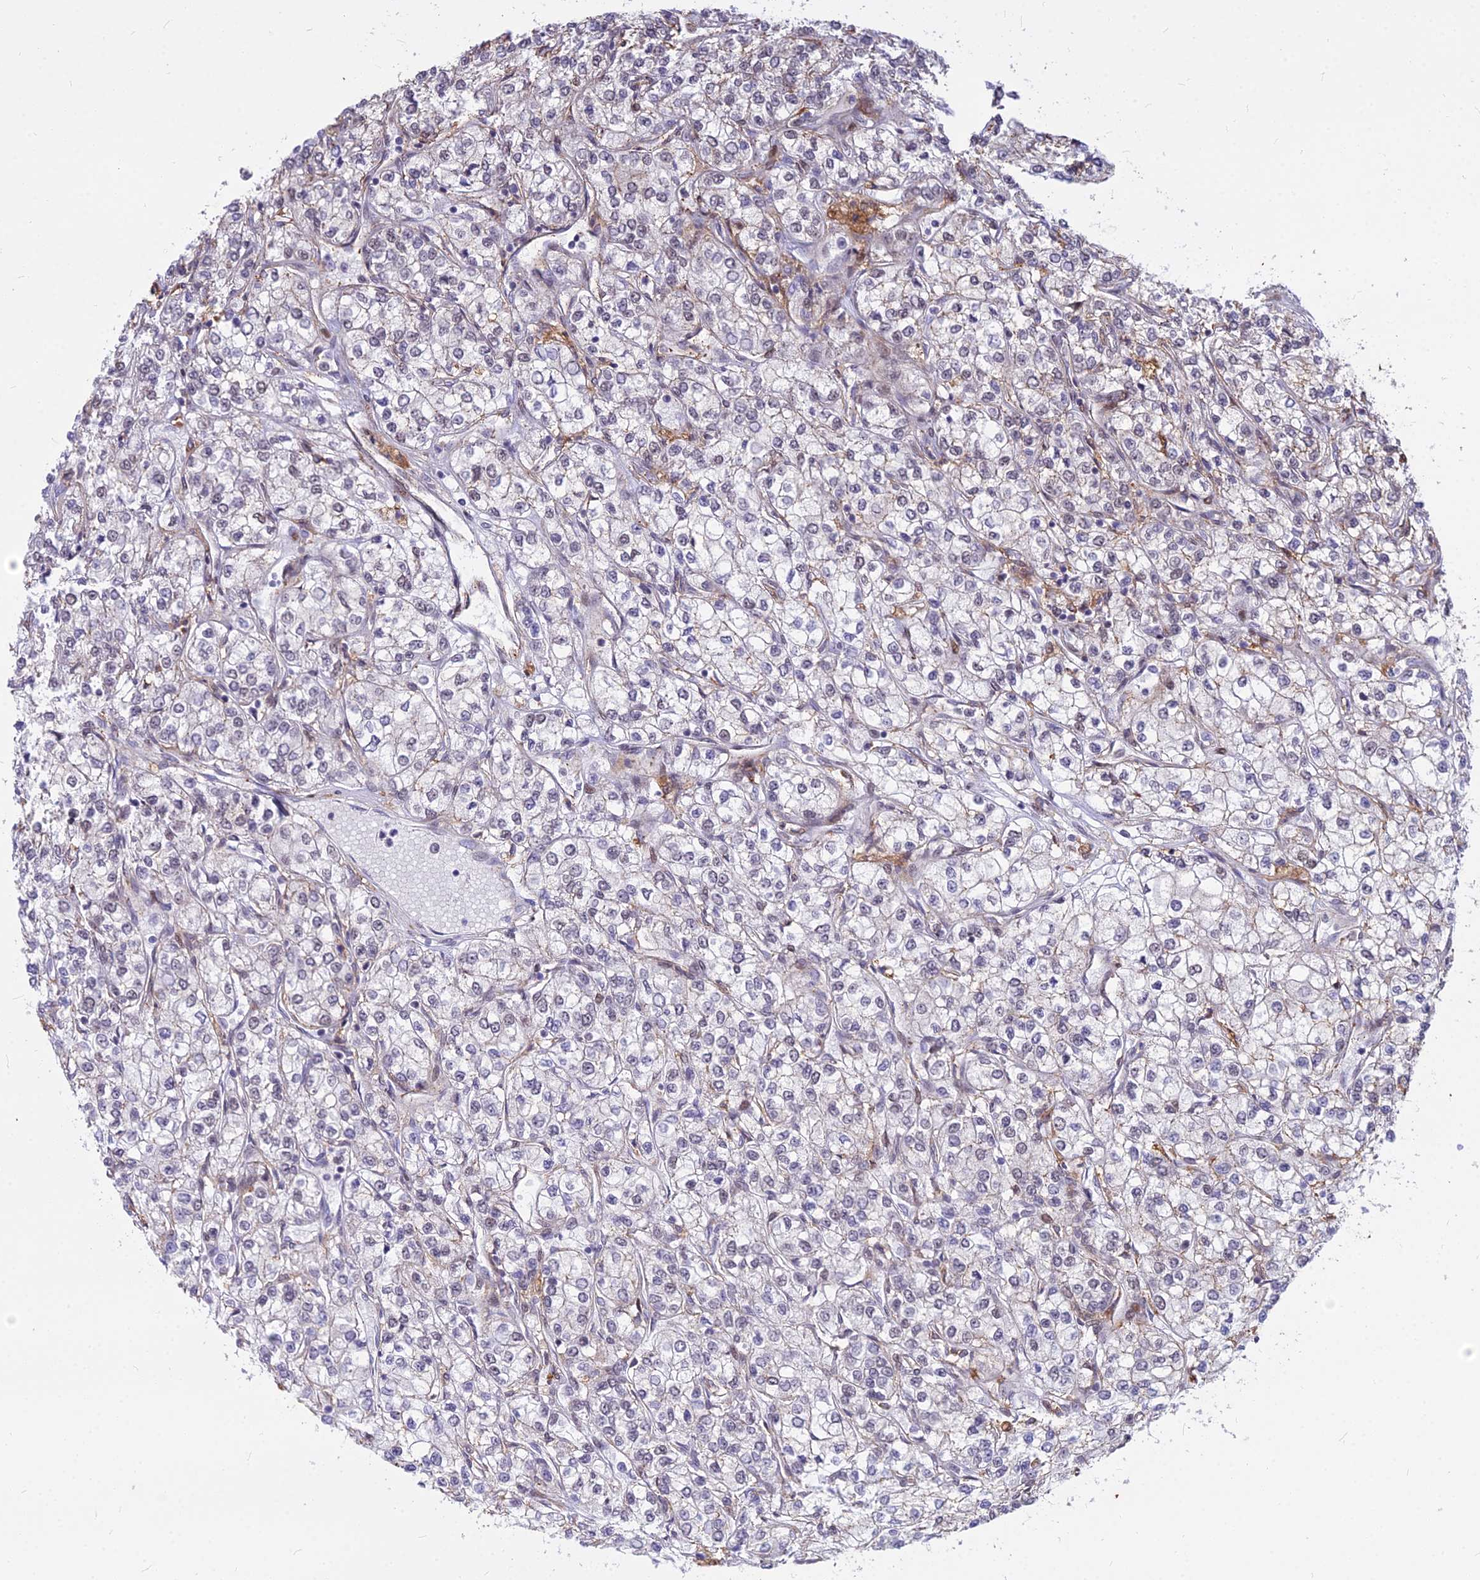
{"staining": {"intensity": "negative", "quantity": "none", "location": "none"}, "tissue": "renal cancer", "cell_type": "Tumor cells", "image_type": "cancer", "snomed": [{"axis": "morphology", "description": "Adenocarcinoma, NOS"}, {"axis": "topography", "description": "Kidney"}], "caption": "Immunohistochemical staining of human renal cancer reveals no significant expression in tumor cells.", "gene": "ALG10", "patient": {"sex": "male", "age": 80}}